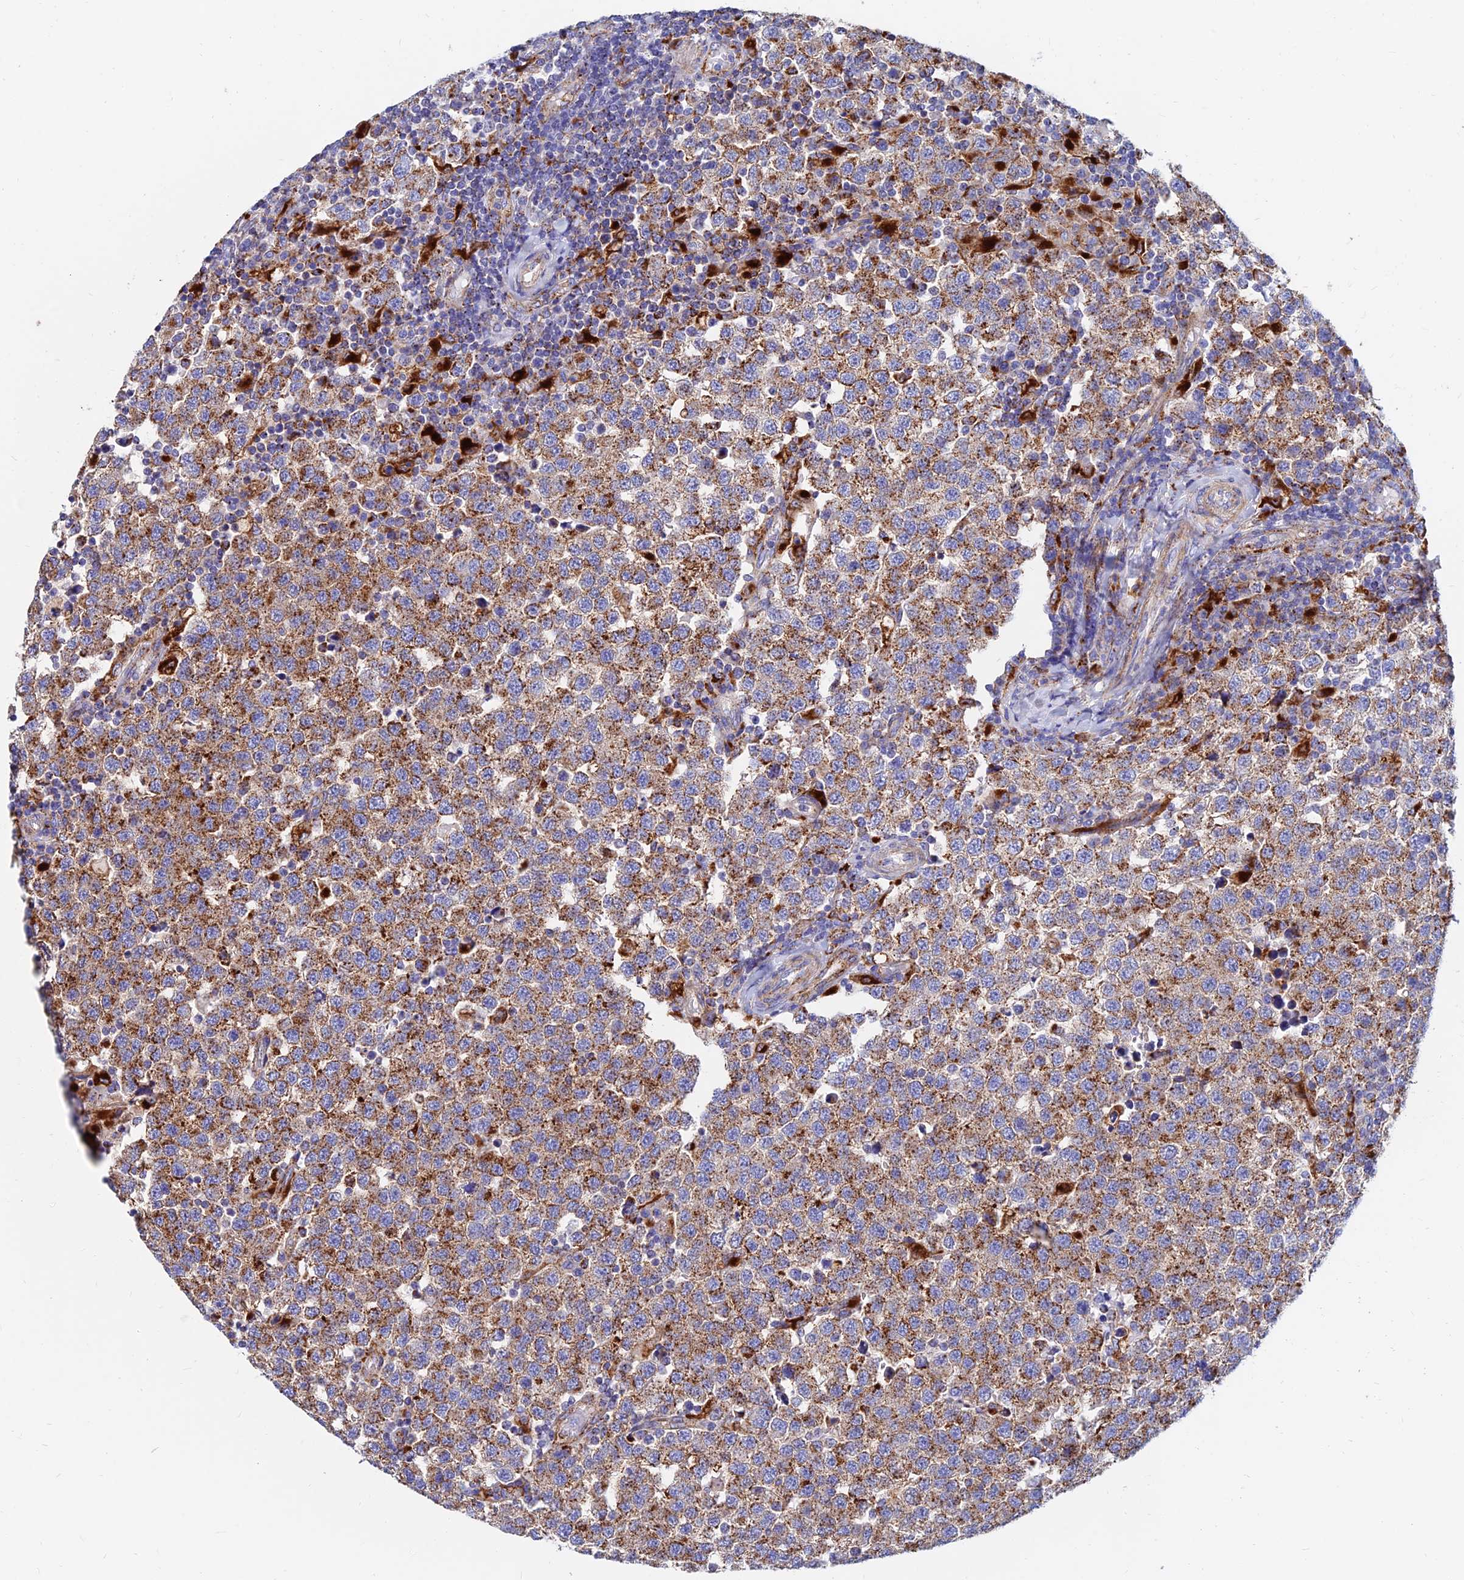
{"staining": {"intensity": "moderate", "quantity": ">75%", "location": "cytoplasmic/membranous"}, "tissue": "testis cancer", "cell_type": "Tumor cells", "image_type": "cancer", "snomed": [{"axis": "morphology", "description": "Seminoma, NOS"}, {"axis": "topography", "description": "Testis"}], "caption": "Tumor cells demonstrate moderate cytoplasmic/membranous staining in about >75% of cells in testis seminoma. (DAB IHC, brown staining for protein, blue staining for nuclei).", "gene": "SPNS1", "patient": {"sex": "male", "age": 34}}